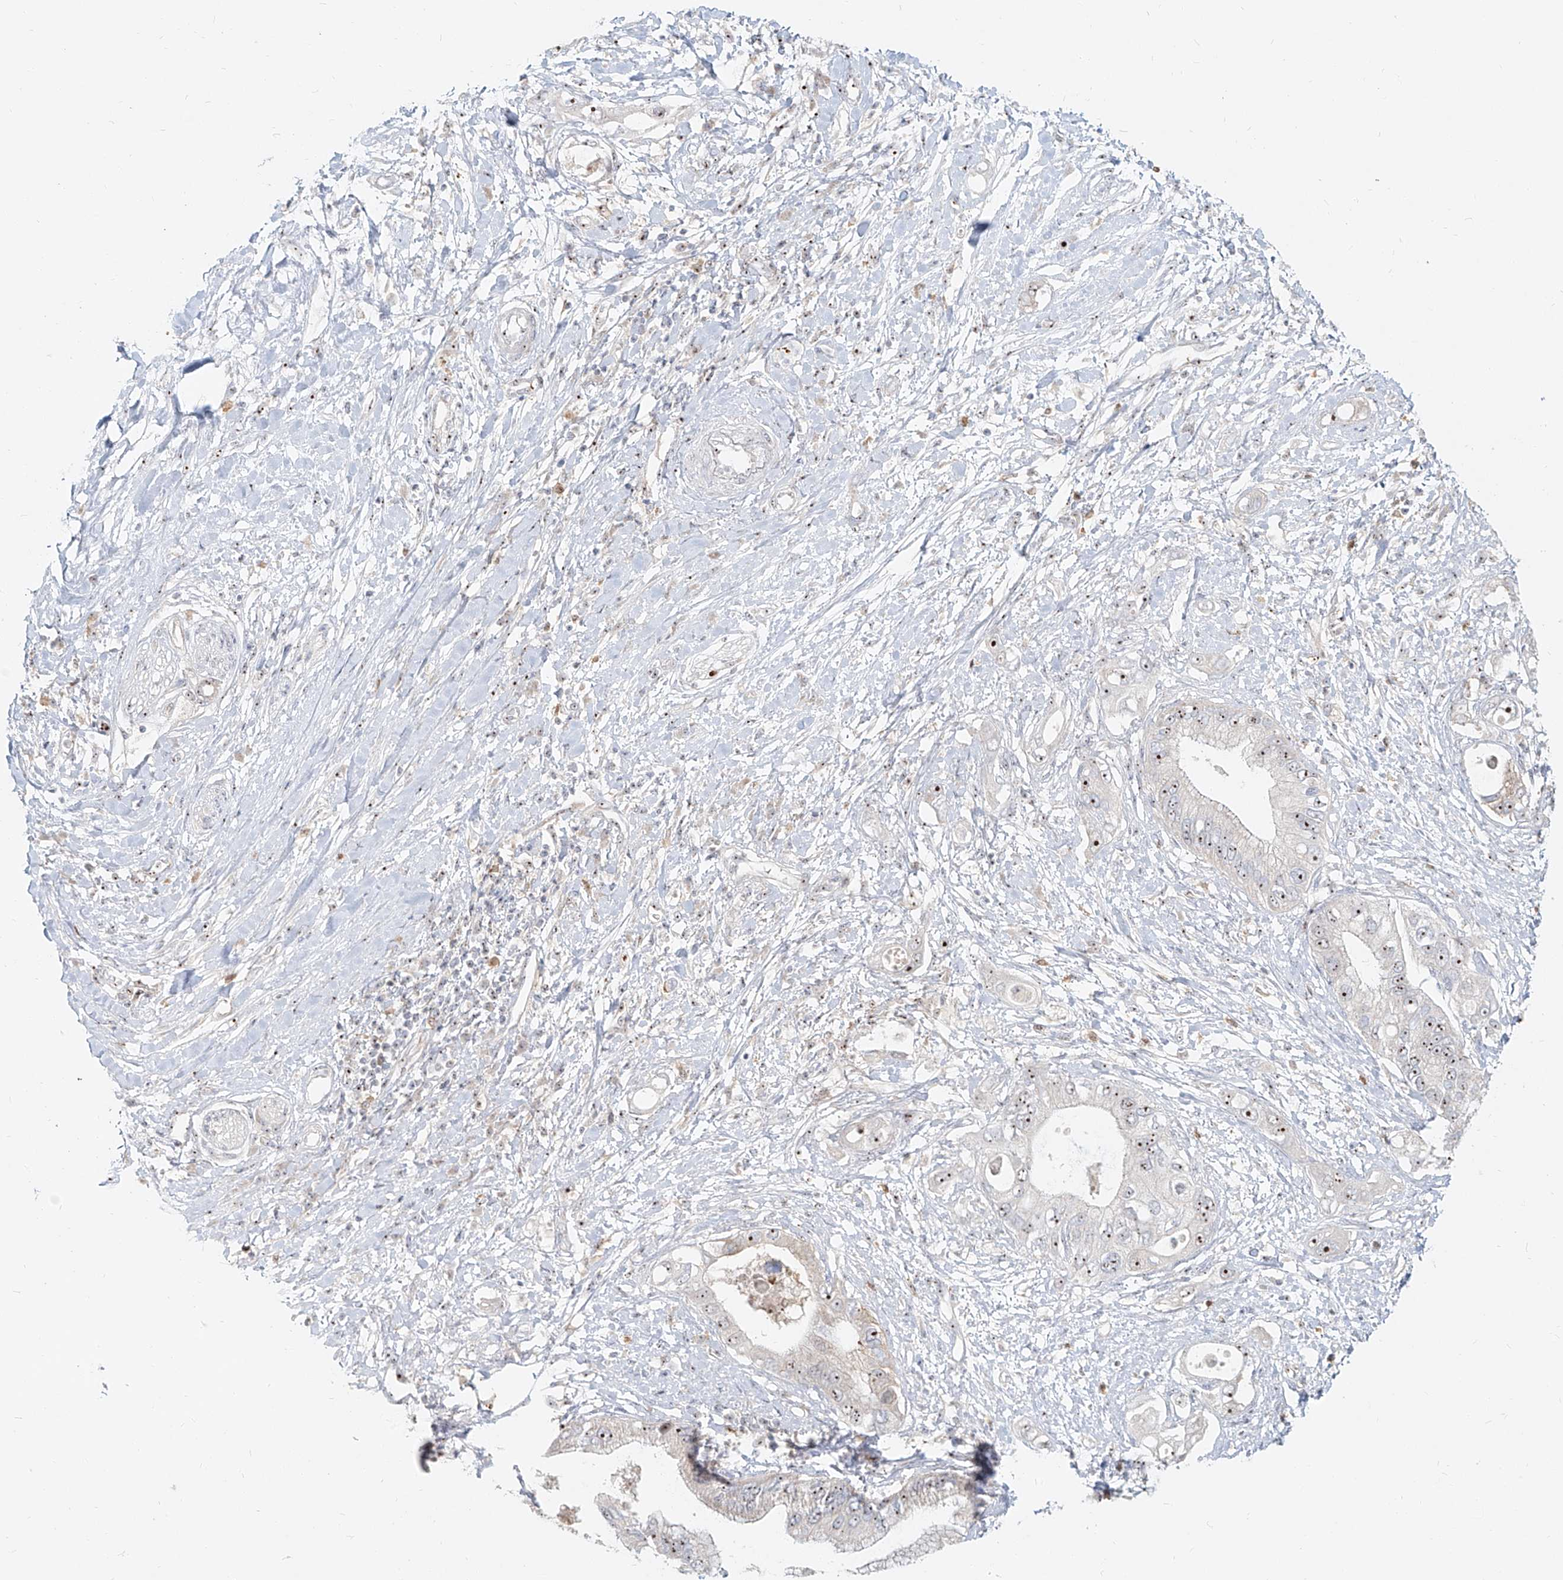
{"staining": {"intensity": "moderate", "quantity": ">75%", "location": "nuclear"}, "tissue": "pancreatic cancer", "cell_type": "Tumor cells", "image_type": "cancer", "snomed": [{"axis": "morphology", "description": "Inflammation, NOS"}, {"axis": "morphology", "description": "Adenocarcinoma, NOS"}, {"axis": "topography", "description": "Pancreas"}], "caption": "Brown immunohistochemical staining in adenocarcinoma (pancreatic) shows moderate nuclear positivity in approximately >75% of tumor cells.", "gene": "BYSL", "patient": {"sex": "female", "age": 56}}